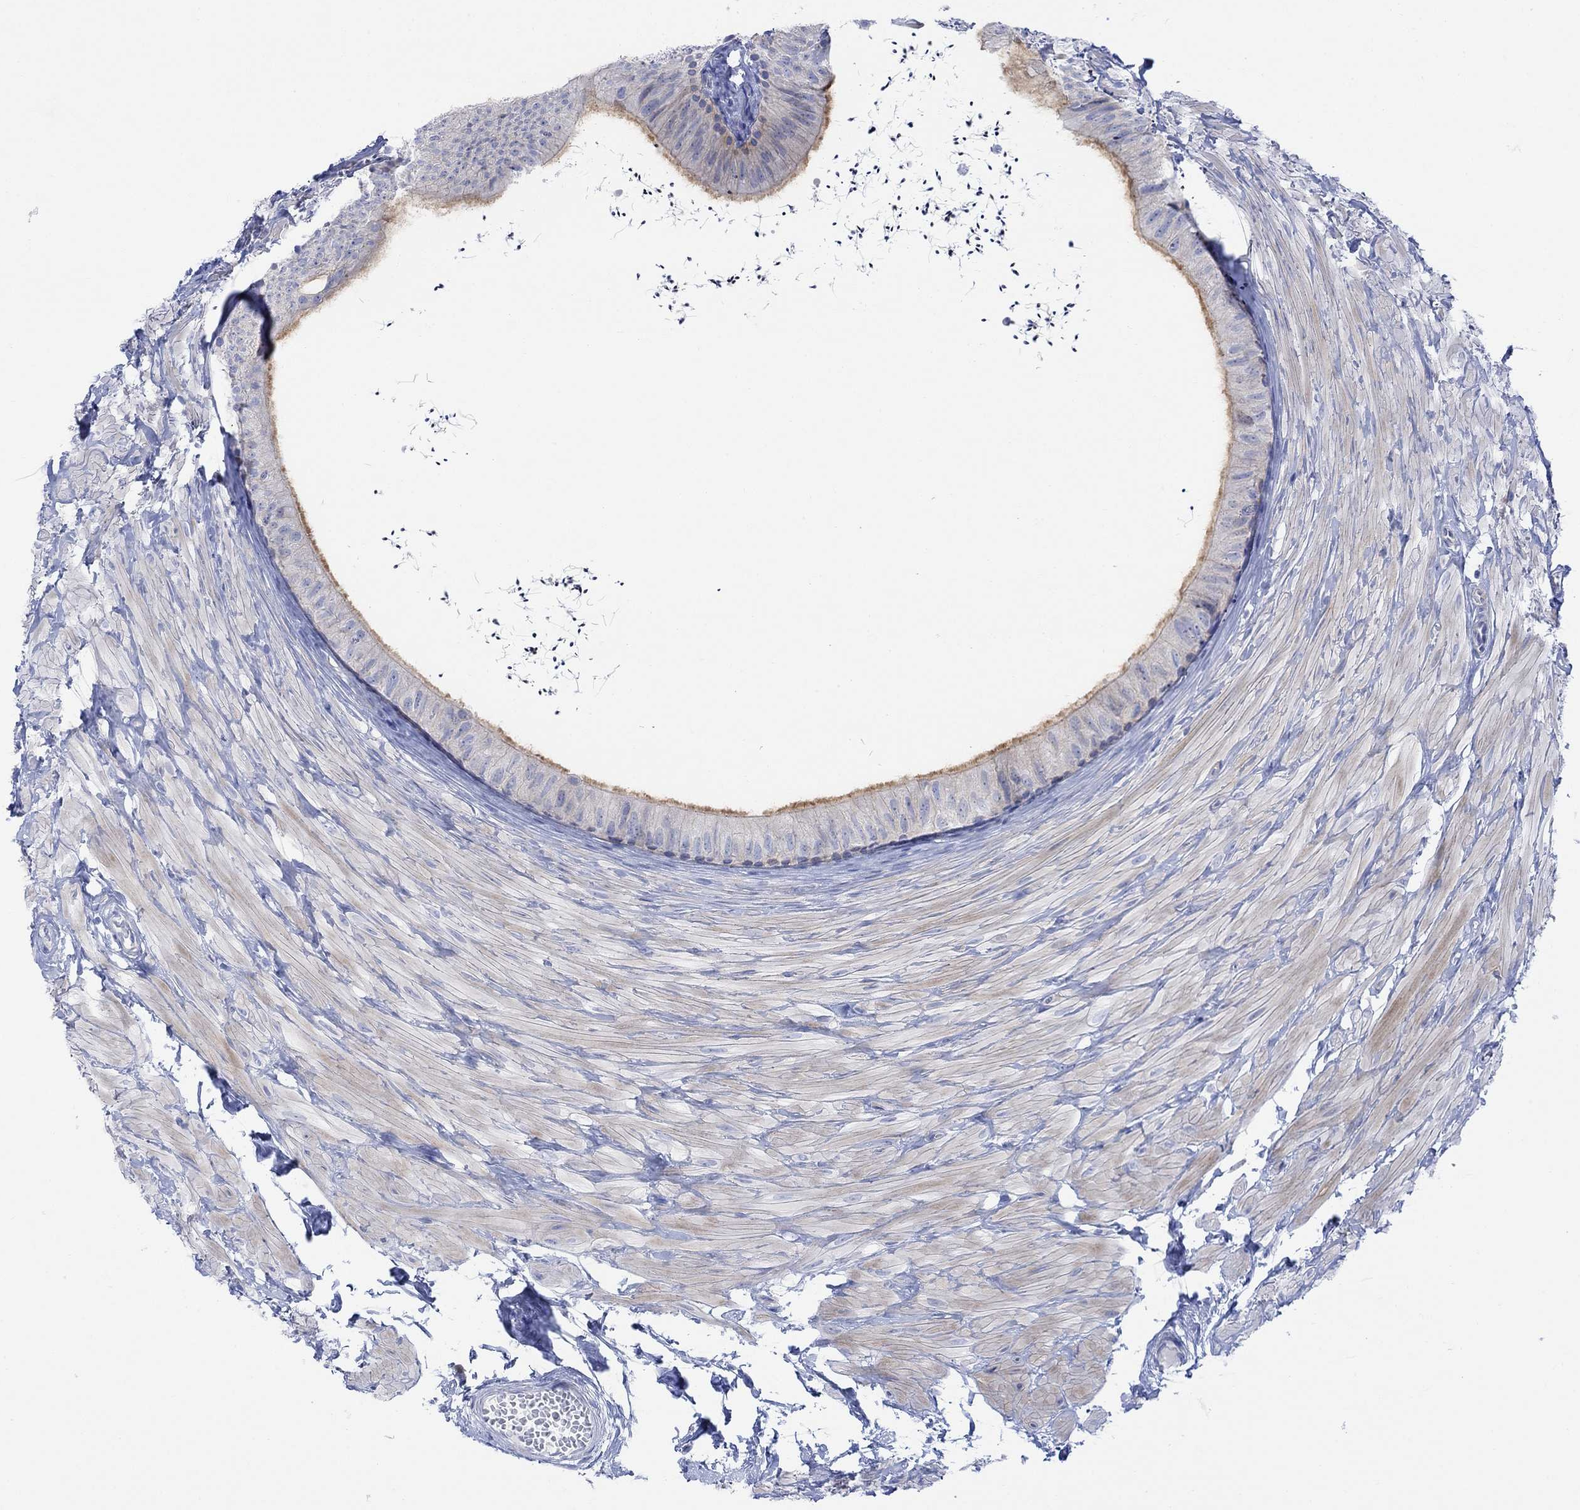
{"staining": {"intensity": "strong", "quantity": "25%-75%", "location": "cytoplasmic/membranous"}, "tissue": "epididymis", "cell_type": "Glandular cells", "image_type": "normal", "snomed": [{"axis": "morphology", "description": "Normal tissue, NOS"}, {"axis": "topography", "description": "Epididymis"}], "caption": "Benign epididymis displays strong cytoplasmic/membranous positivity in about 25%-75% of glandular cells (DAB (3,3'-diaminobenzidine) IHC, brown staining for protein, blue staining for nuclei)..", "gene": "TLDC2", "patient": {"sex": "male", "age": 32}}